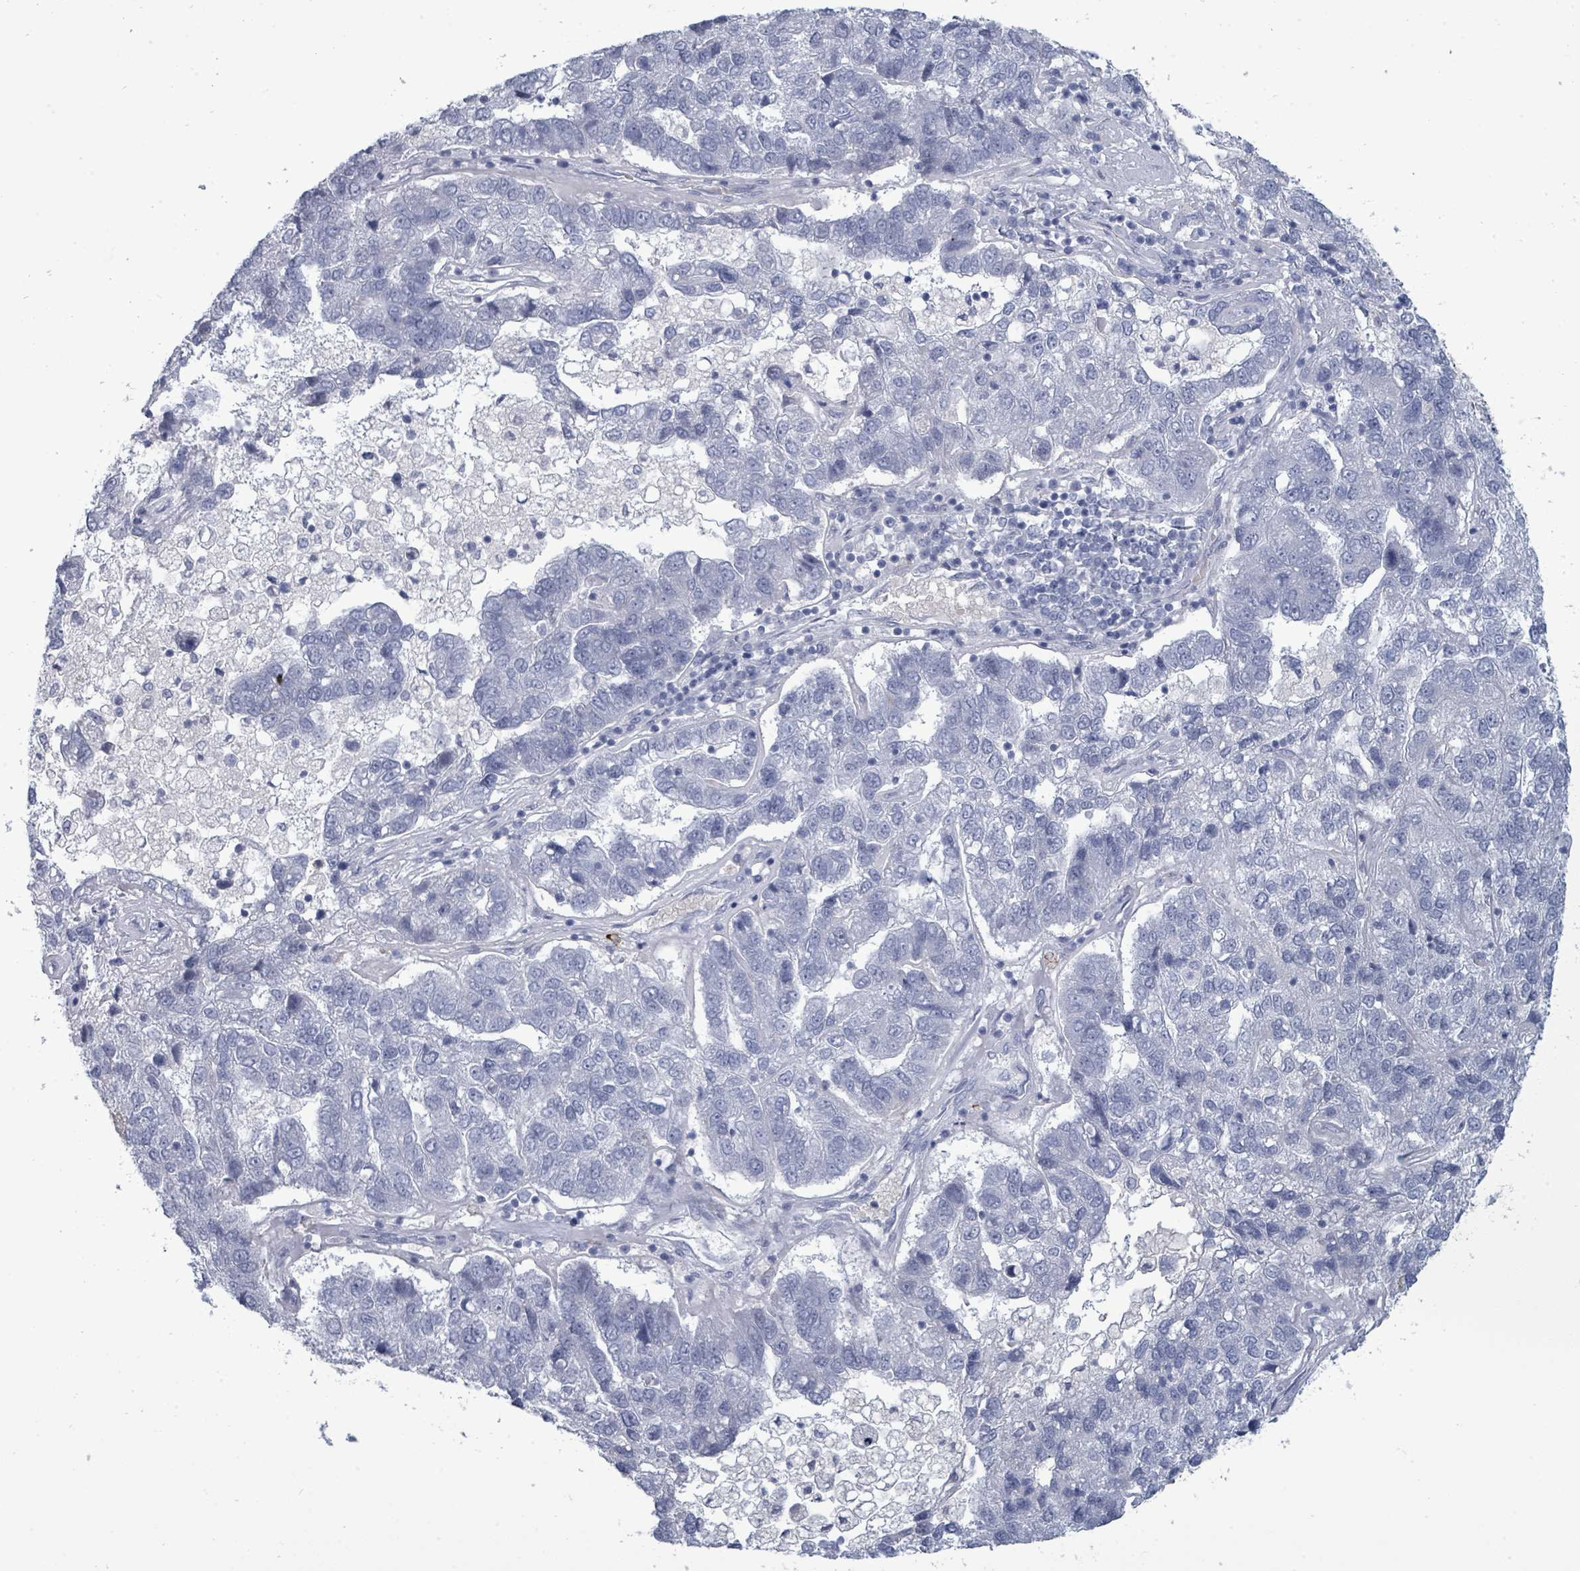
{"staining": {"intensity": "negative", "quantity": "none", "location": "none"}, "tissue": "pancreatic cancer", "cell_type": "Tumor cells", "image_type": "cancer", "snomed": [{"axis": "morphology", "description": "Adenocarcinoma, NOS"}, {"axis": "topography", "description": "Pancreas"}], "caption": "Immunohistochemical staining of human pancreatic adenocarcinoma reveals no significant staining in tumor cells.", "gene": "NDST2", "patient": {"sex": "female", "age": 61}}